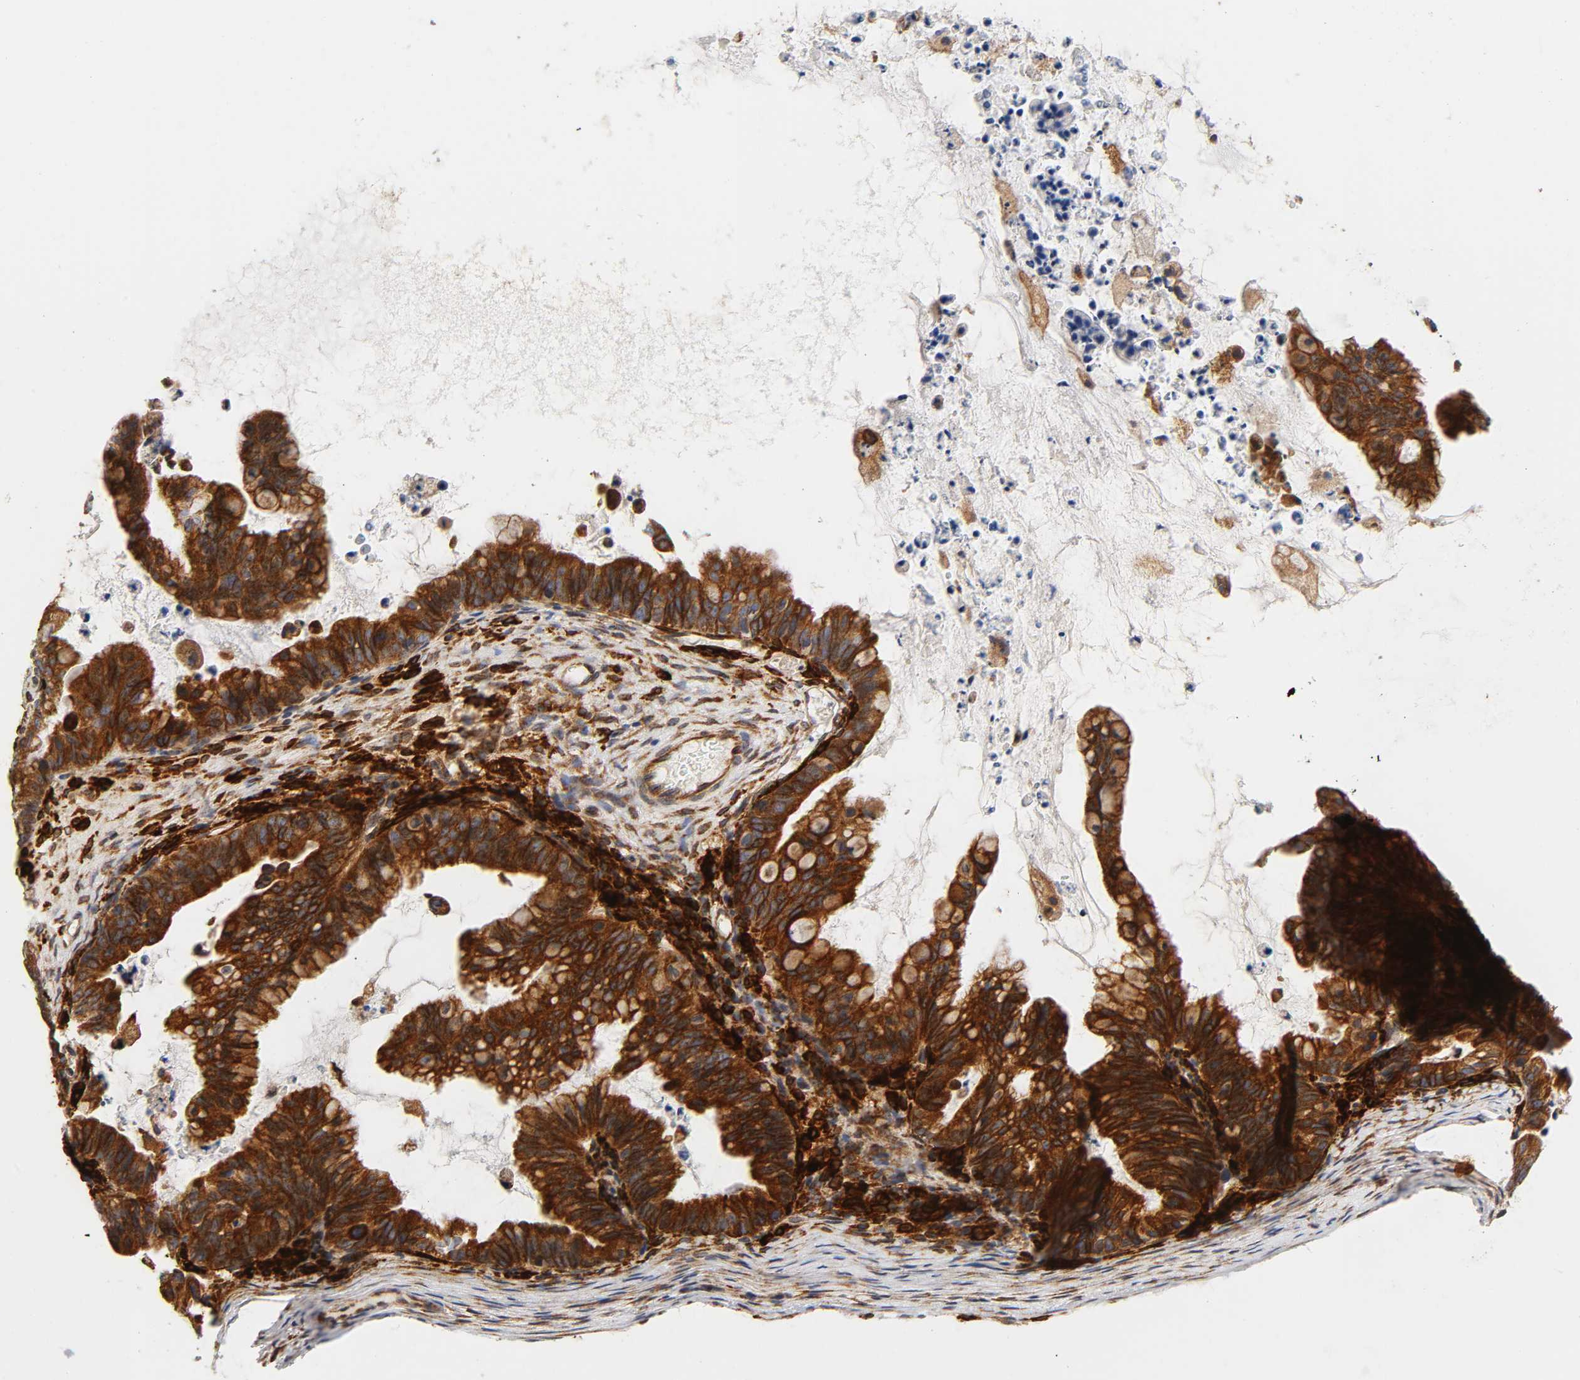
{"staining": {"intensity": "strong", "quantity": ">75%", "location": "cytoplasmic/membranous"}, "tissue": "ovarian cancer", "cell_type": "Tumor cells", "image_type": "cancer", "snomed": [{"axis": "morphology", "description": "Cystadenocarcinoma, mucinous, NOS"}, {"axis": "topography", "description": "Ovary"}], "caption": "A brown stain labels strong cytoplasmic/membranous positivity of a protein in ovarian cancer (mucinous cystadenocarcinoma) tumor cells.", "gene": "POR", "patient": {"sex": "female", "age": 36}}